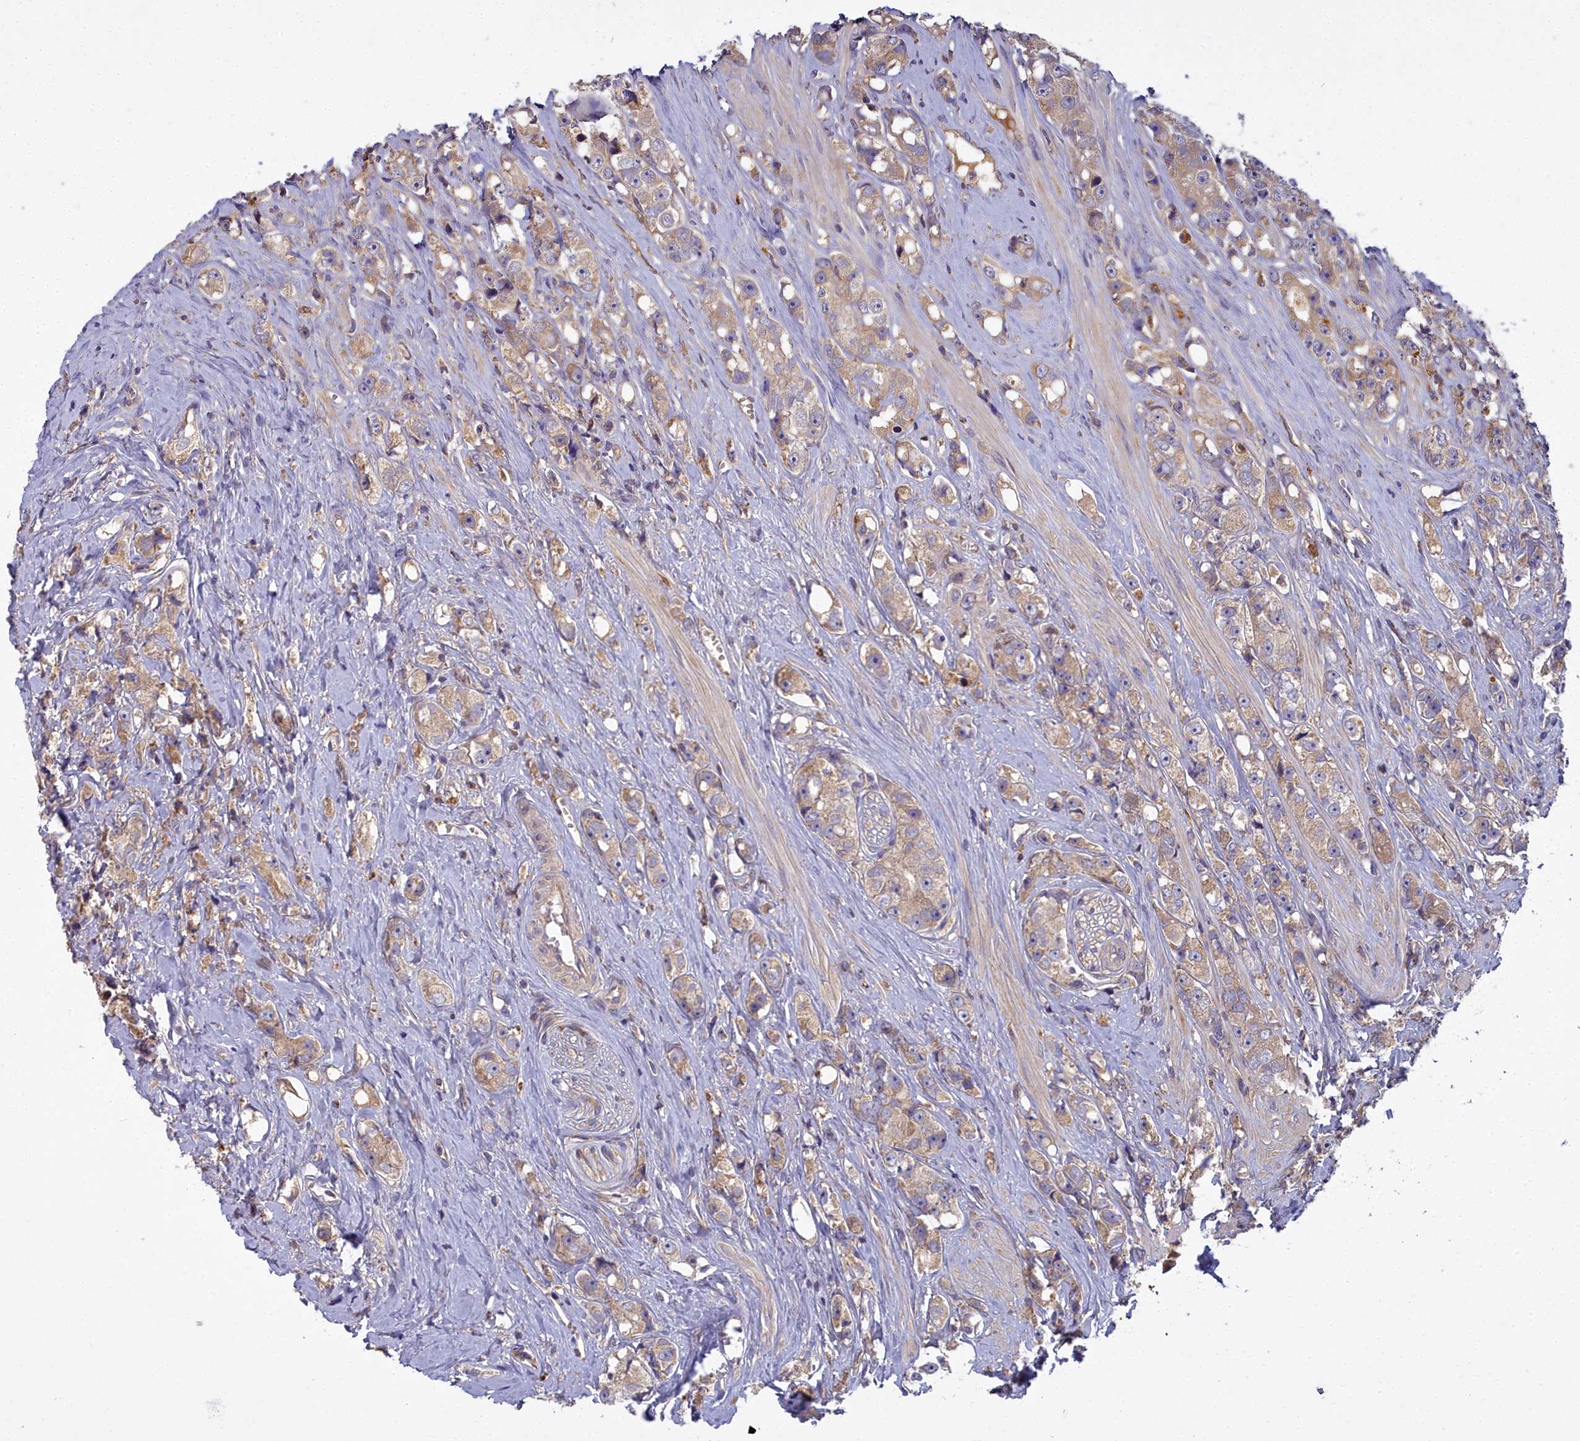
{"staining": {"intensity": "moderate", "quantity": ">75%", "location": "cytoplasmic/membranous"}, "tissue": "prostate cancer", "cell_type": "Tumor cells", "image_type": "cancer", "snomed": [{"axis": "morphology", "description": "Adenocarcinoma, High grade"}, {"axis": "topography", "description": "Prostate"}], "caption": "Immunohistochemical staining of human prostate cancer (high-grade adenocarcinoma) exhibits medium levels of moderate cytoplasmic/membranous protein staining in about >75% of tumor cells.", "gene": "CCDC167", "patient": {"sex": "male", "age": 74}}